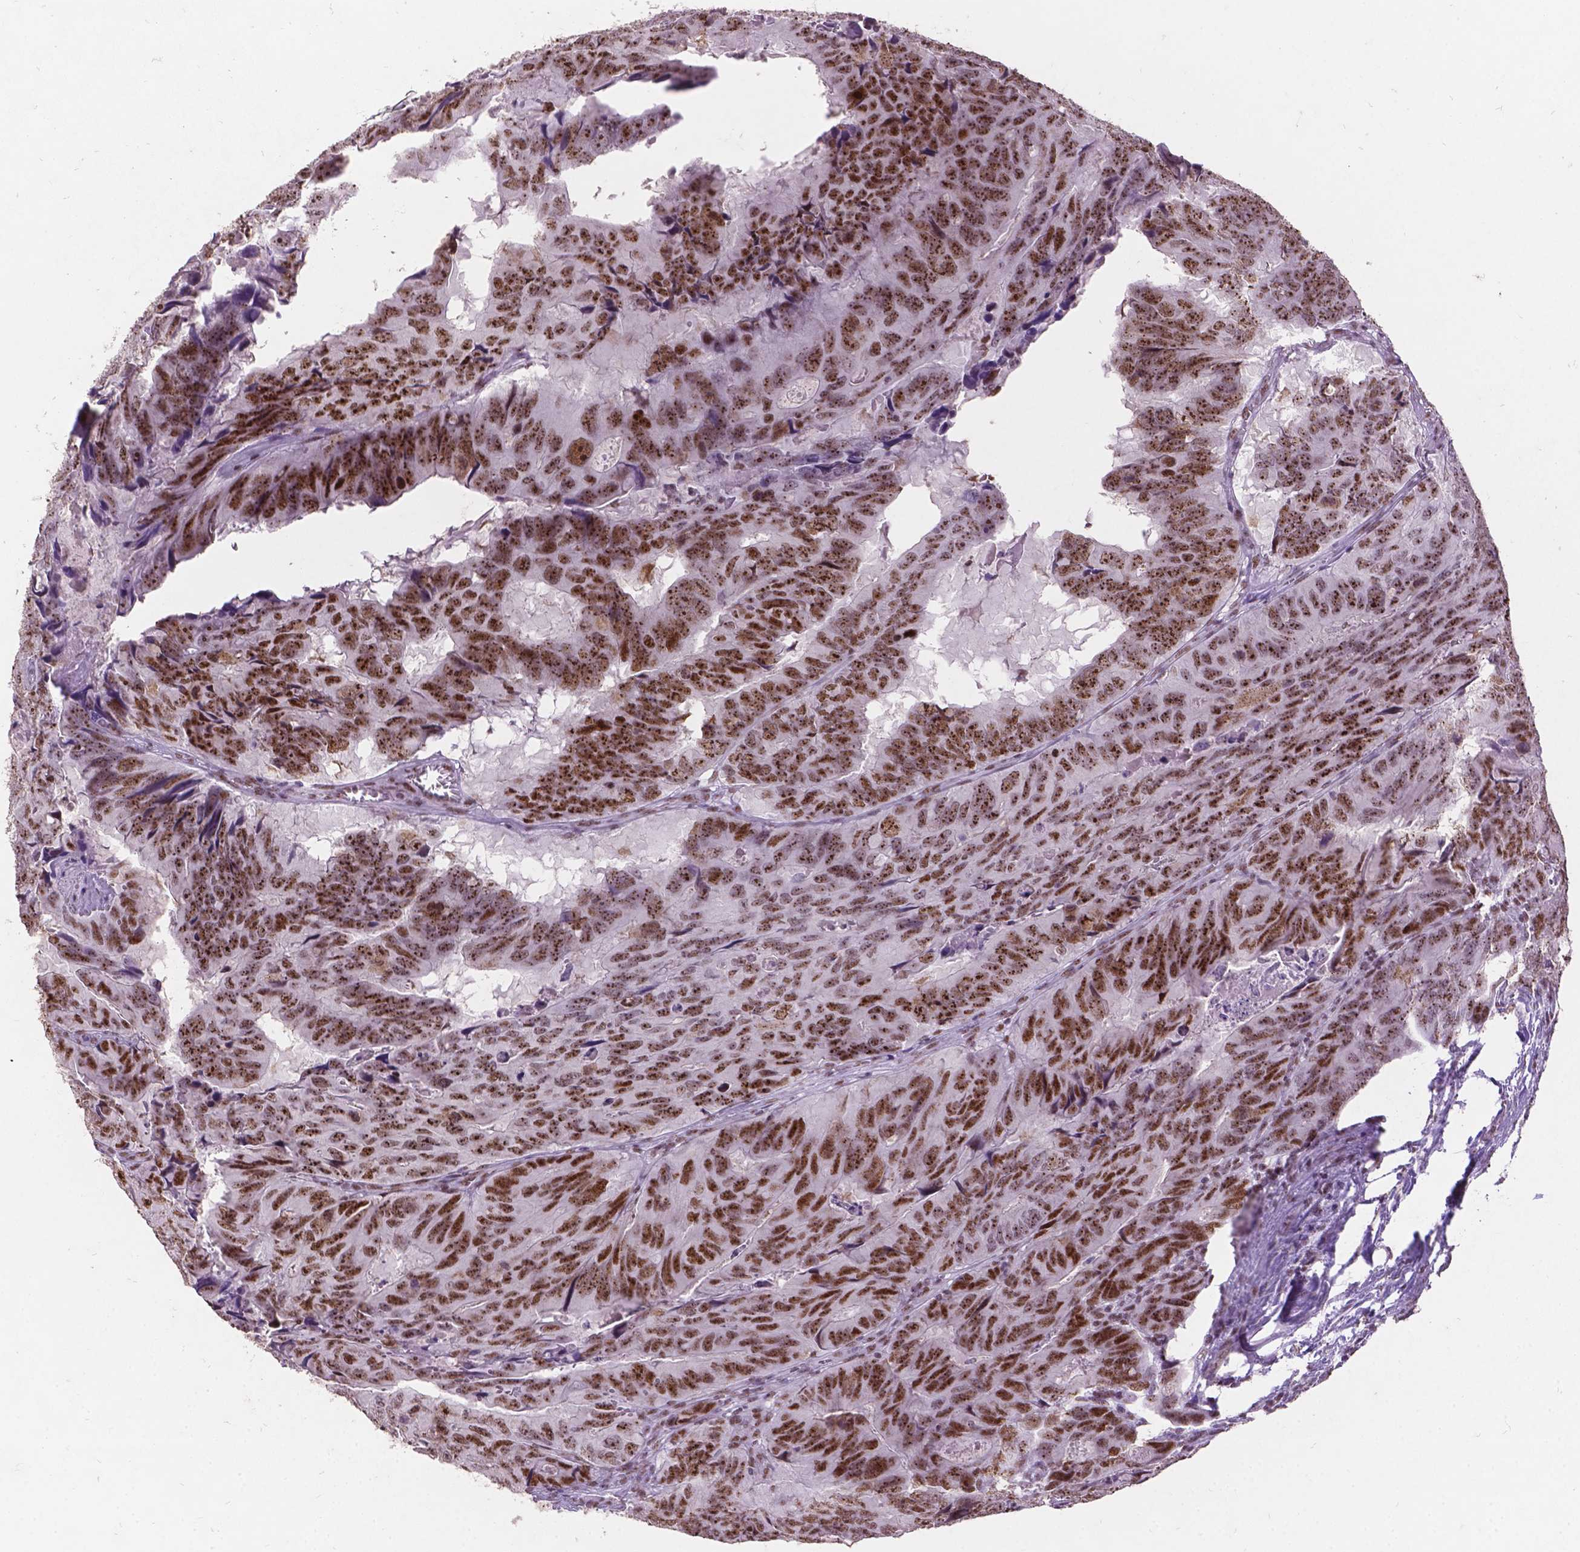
{"staining": {"intensity": "strong", "quantity": ">75%", "location": "nuclear"}, "tissue": "colorectal cancer", "cell_type": "Tumor cells", "image_type": "cancer", "snomed": [{"axis": "morphology", "description": "Adenocarcinoma, NOS"}, {"axis": "topography", "description": "Colon"}], "caption": "This is an image of IHC staining of adenocarcinoma (colorectal), which shows strong positivity in the nuclear of tumor cells.", "gene": "COIL", "patient": {"sex": "male", "age": 79}}